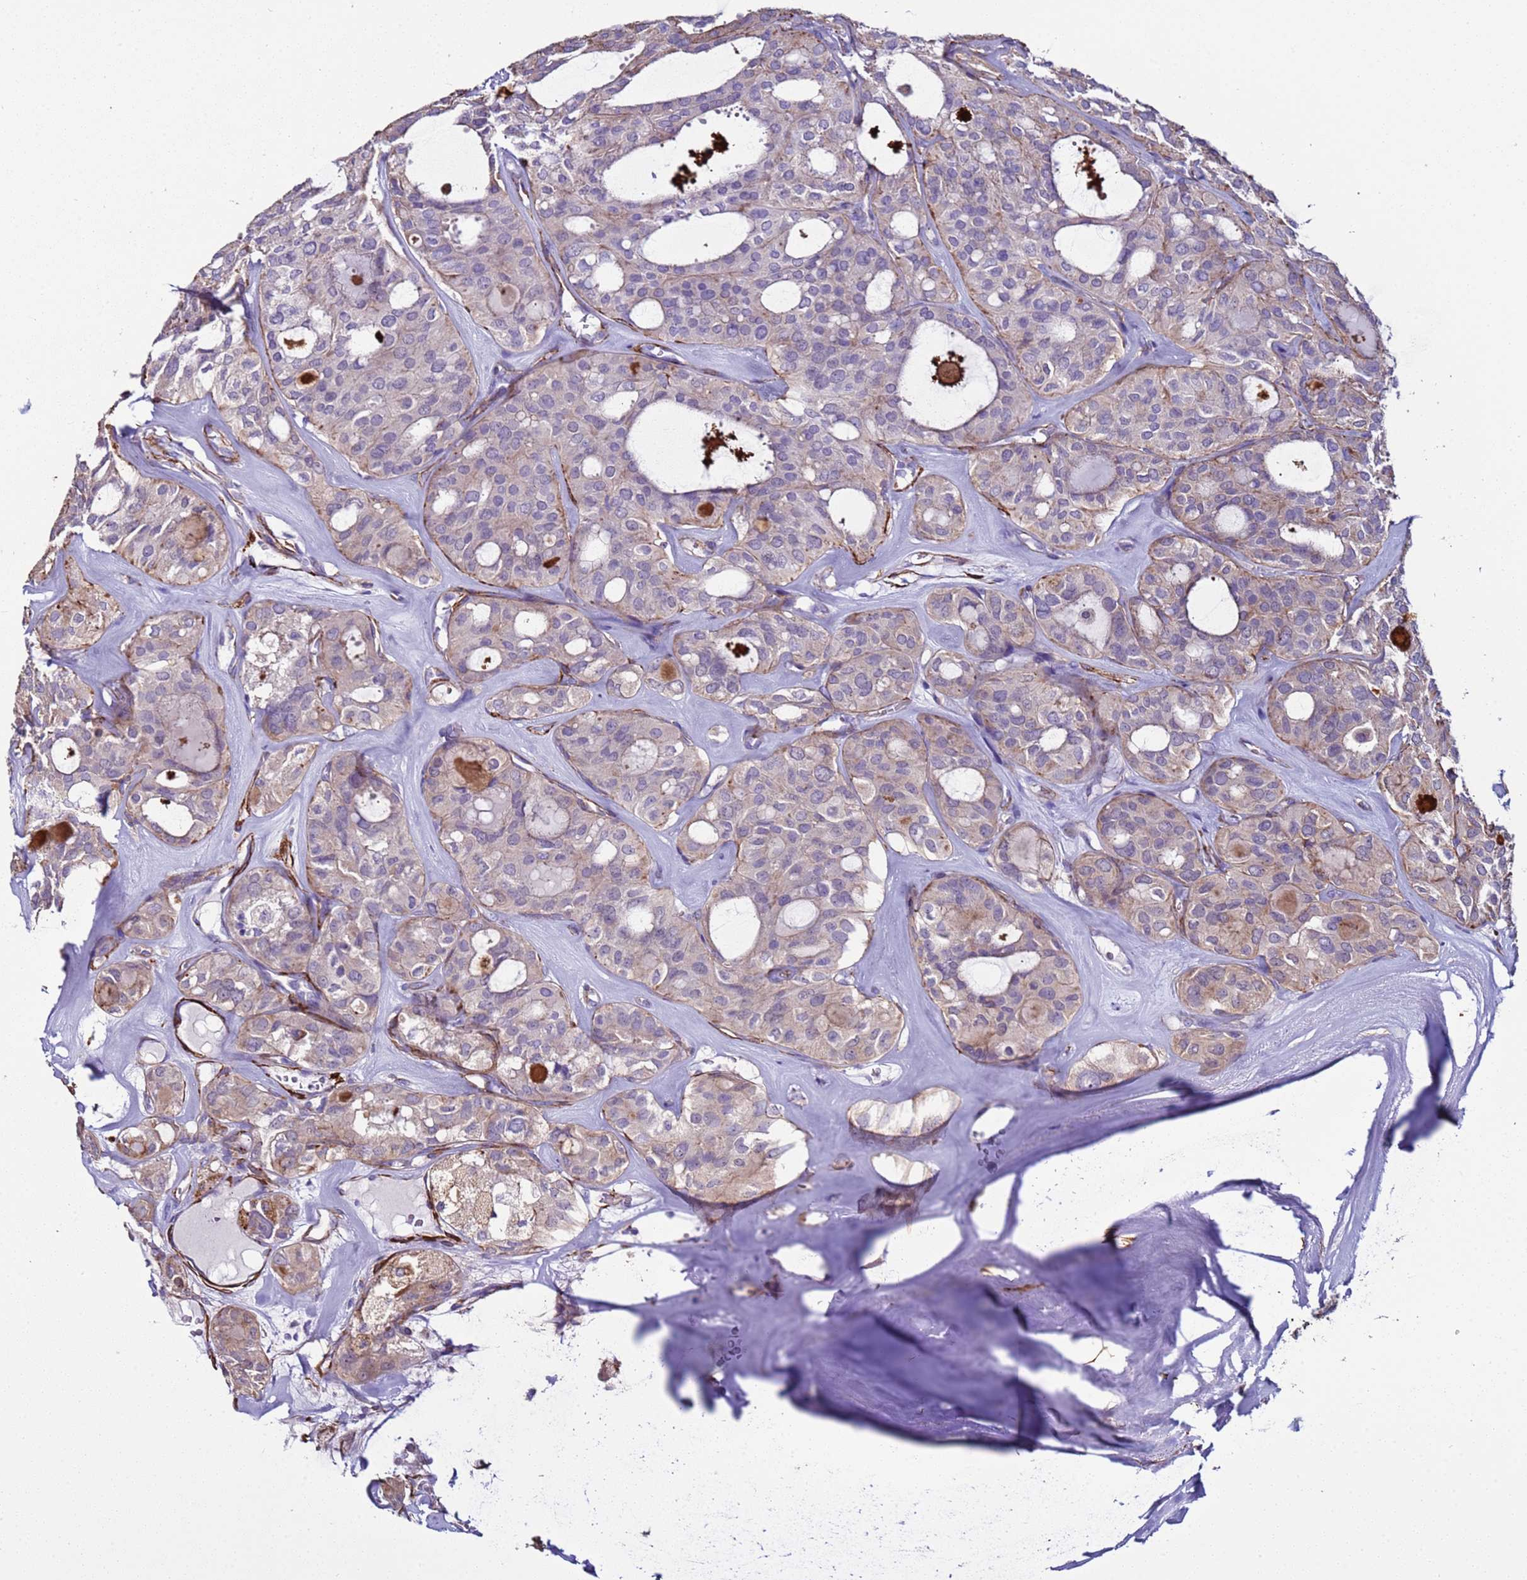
{"staining": {"intensity": "negative", "quantity": "none", "location": "none"}, "tissue": "thyroid cancer", "cell_type": "Tumor cells", "image_type": "cancer", "snomed": [{"axis": "morphology", "description": "Follicular adenoma carcinoma, NOS"}, {"axis": "topography", "description": "Thyroid gland"}], "caption": "The immunohistochemistry image has no significant positivity in tumor cells of thyroid cancer (follicular adenoma carcinoma) tissue.", "gene": "RABL2B", "patient": {"sex": "male", "age": 75}}